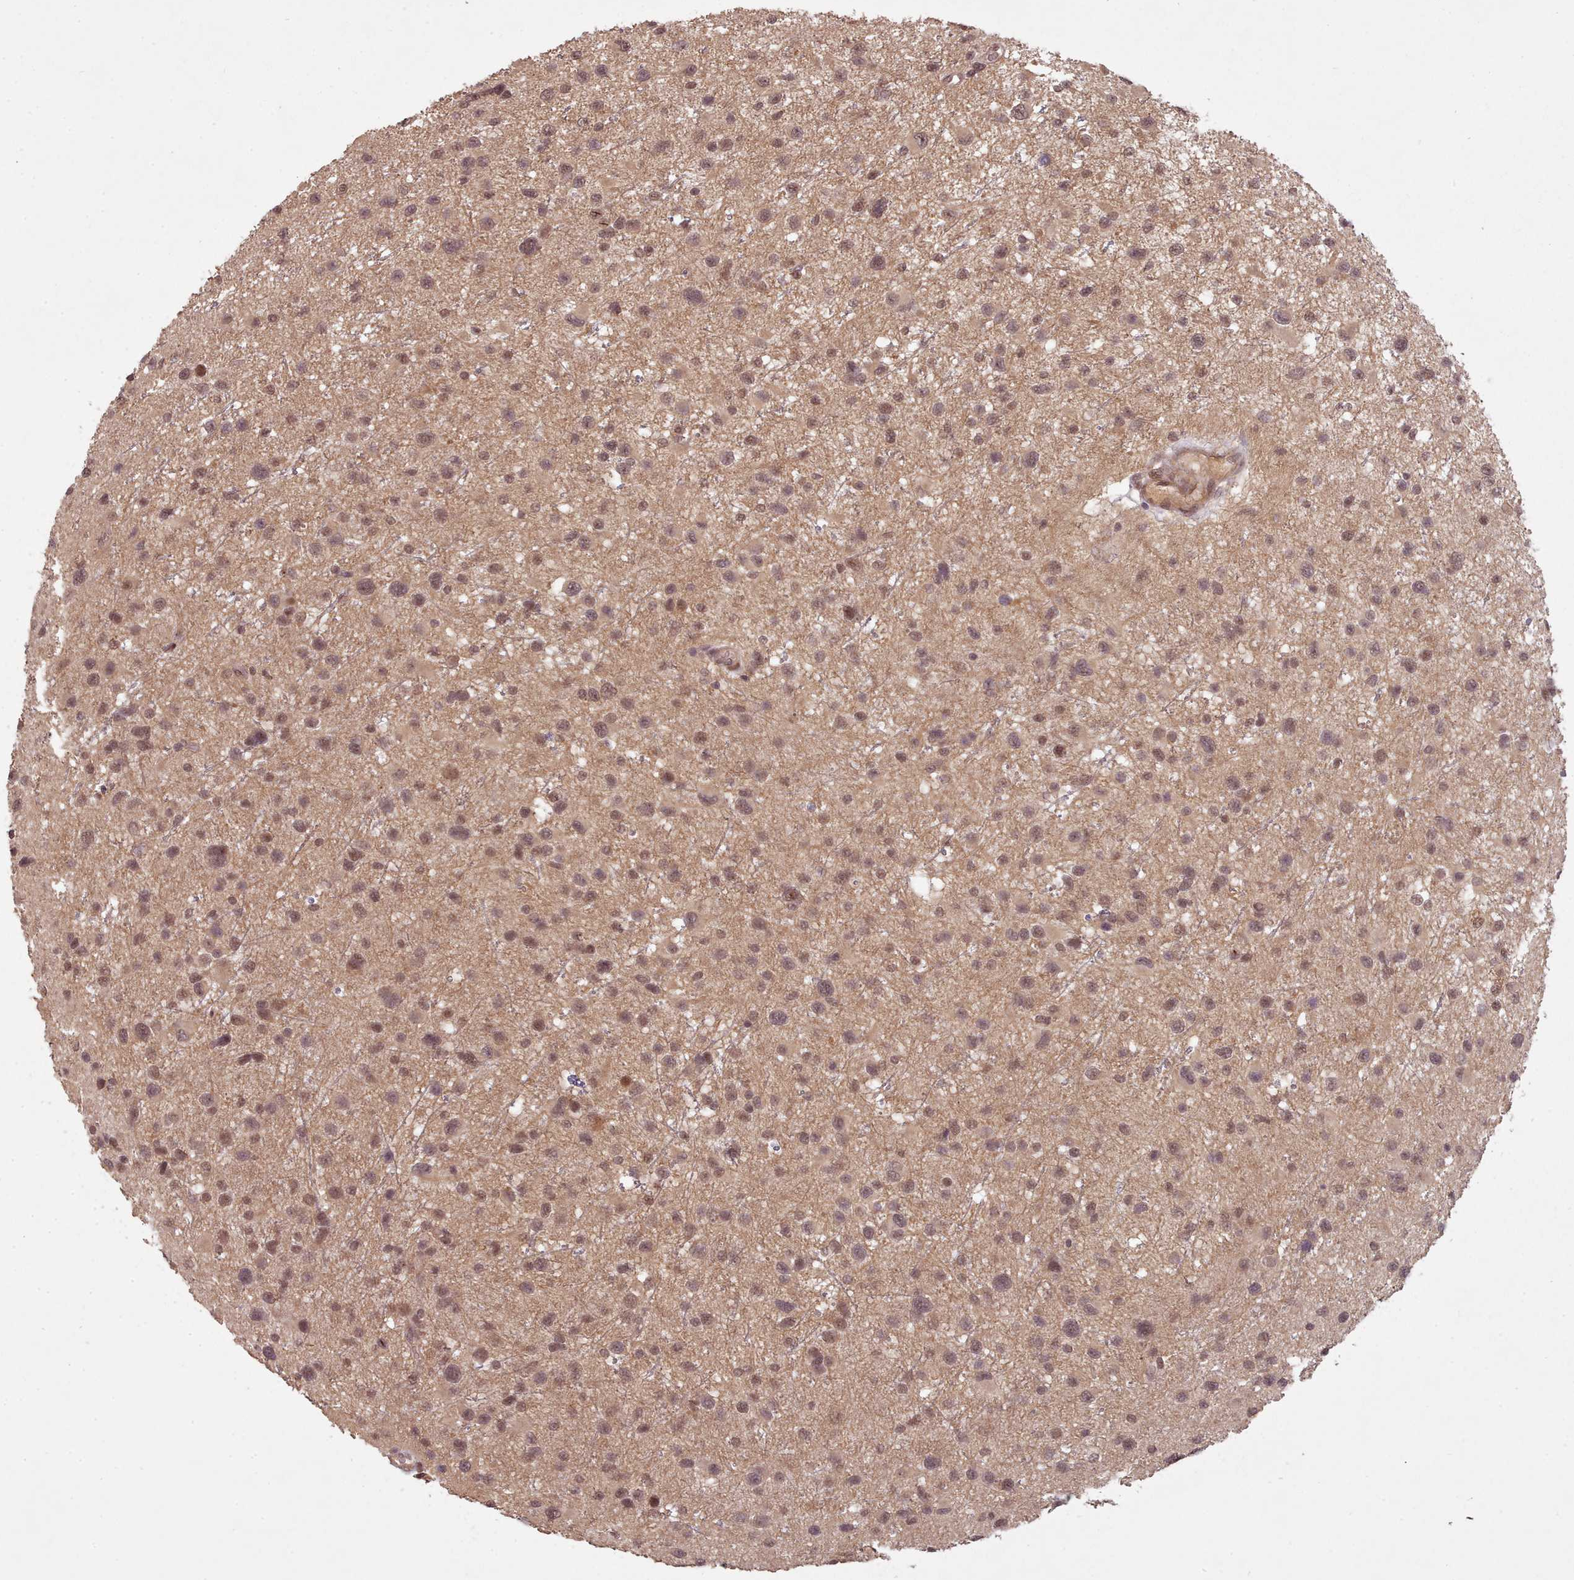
{"staining": {"intensity": "moderate", "quantity": "25%-75%", "location": "nuclear"}, "tissue": "glioma", "cell_type": "Tumor cells", "image_type": "cancer", "snomed": [{"axis": "morphology", "description": "Glioma, malignant, Low grade"}, {"axis": "topography", "description": "Brain"}], "caption": "Malignant low-grade glioma stained with DAB (3,3'-diaminobenzidine) immunohistochemistry (IHC) demonstrates medium levels of moderate nuclear expression in approximately 25%-75% of tumor cells.", "gene": "CDC6", "patient": {"sex": "female", "age": 32}}